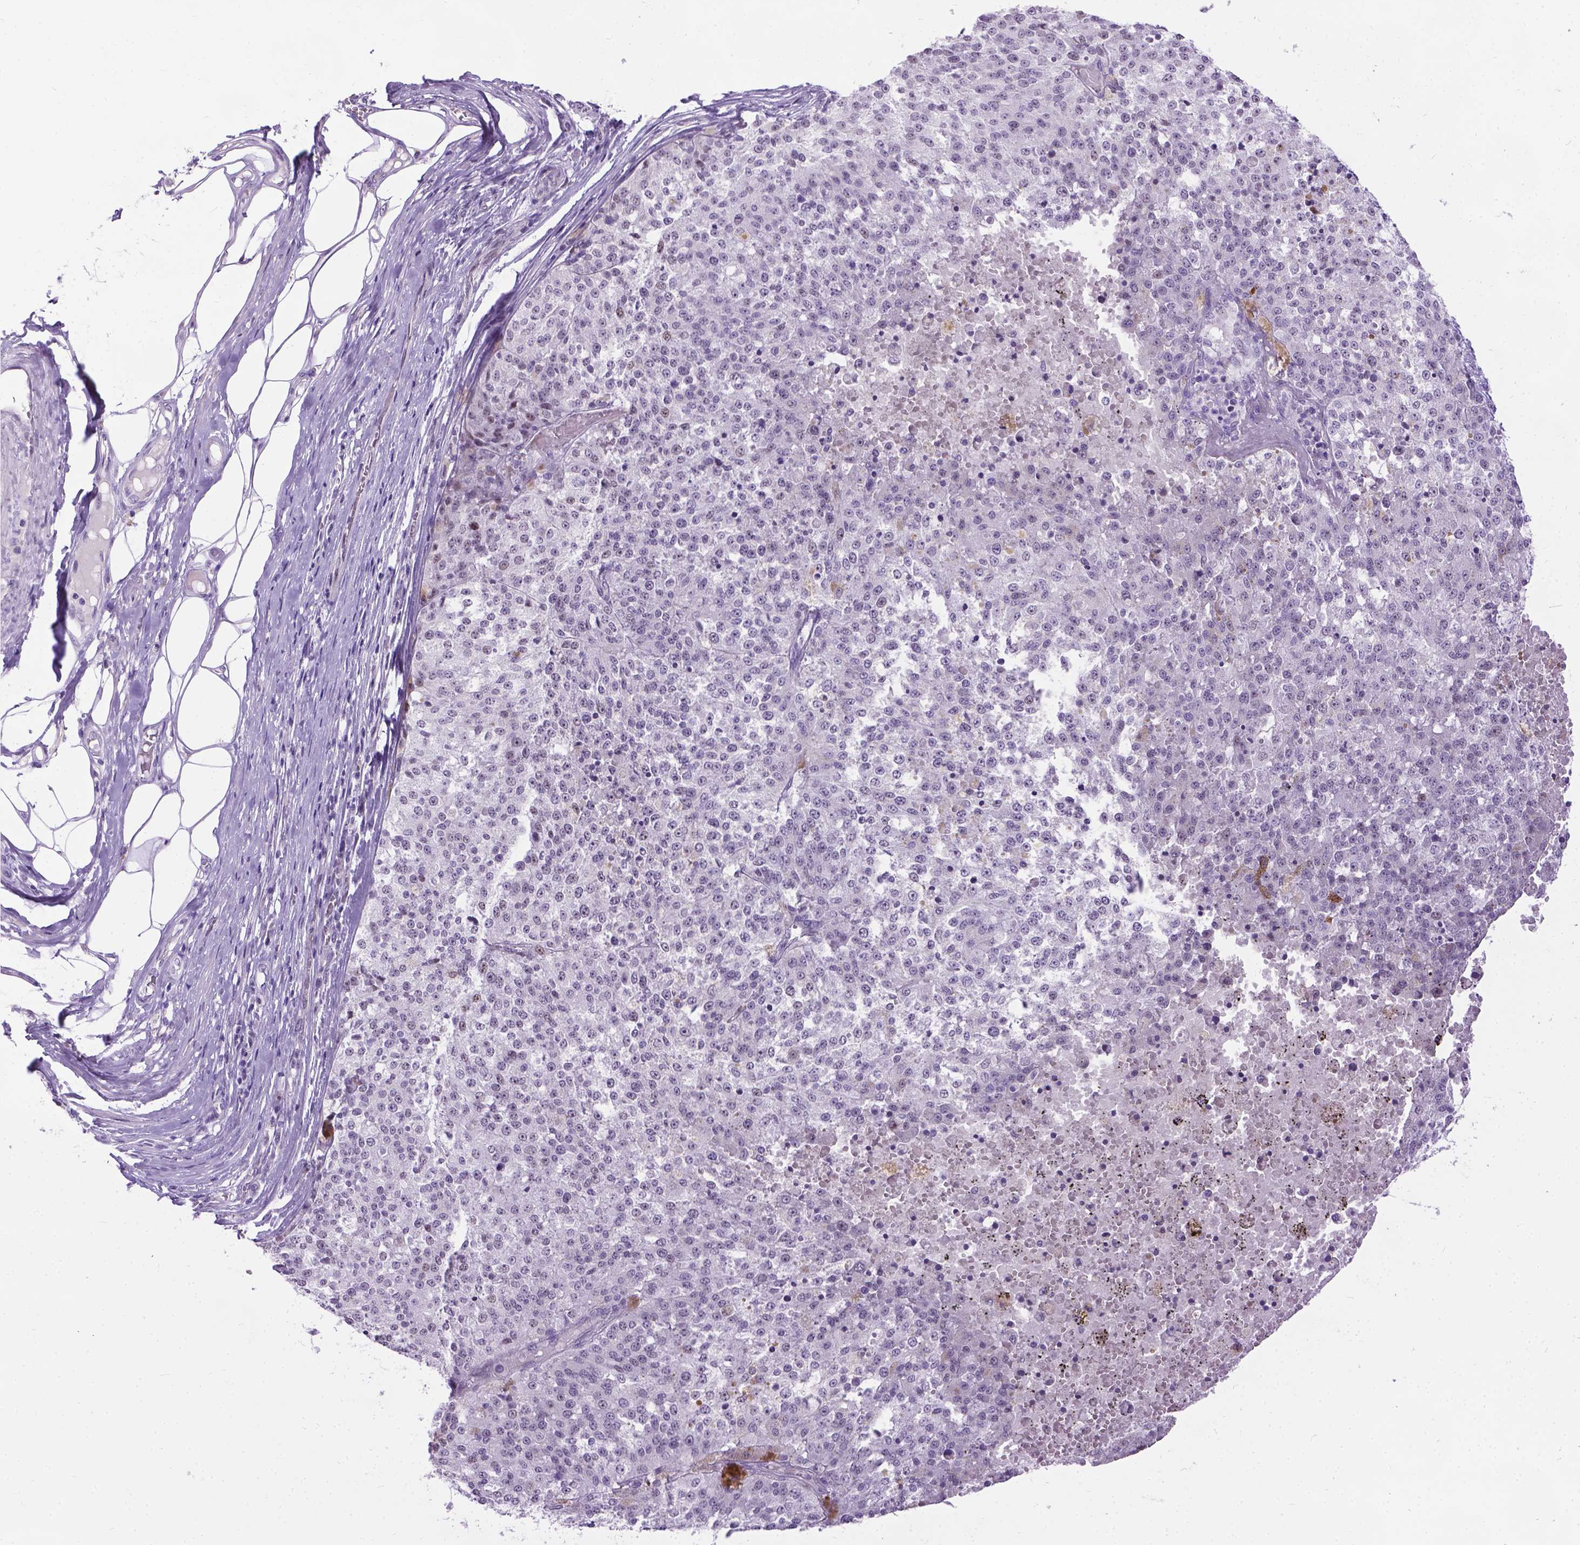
{"staining": {"intensity": "negative", "quantity": "none", "location": "none"}, "tissue": "melanoma", "cell_type": "Tumor cells", "image_type": "cancer", "snomed": [{"axis": "morphology", "description": "Malignant melanoma, Metastatic site"}, {"axis": "topography", "description": "Lymph node"}], "caption": "IHC of melanoma shows no staining in tumor cells.", "gene": "PROB1", "patient": {"sex": "female", "age": 64}}